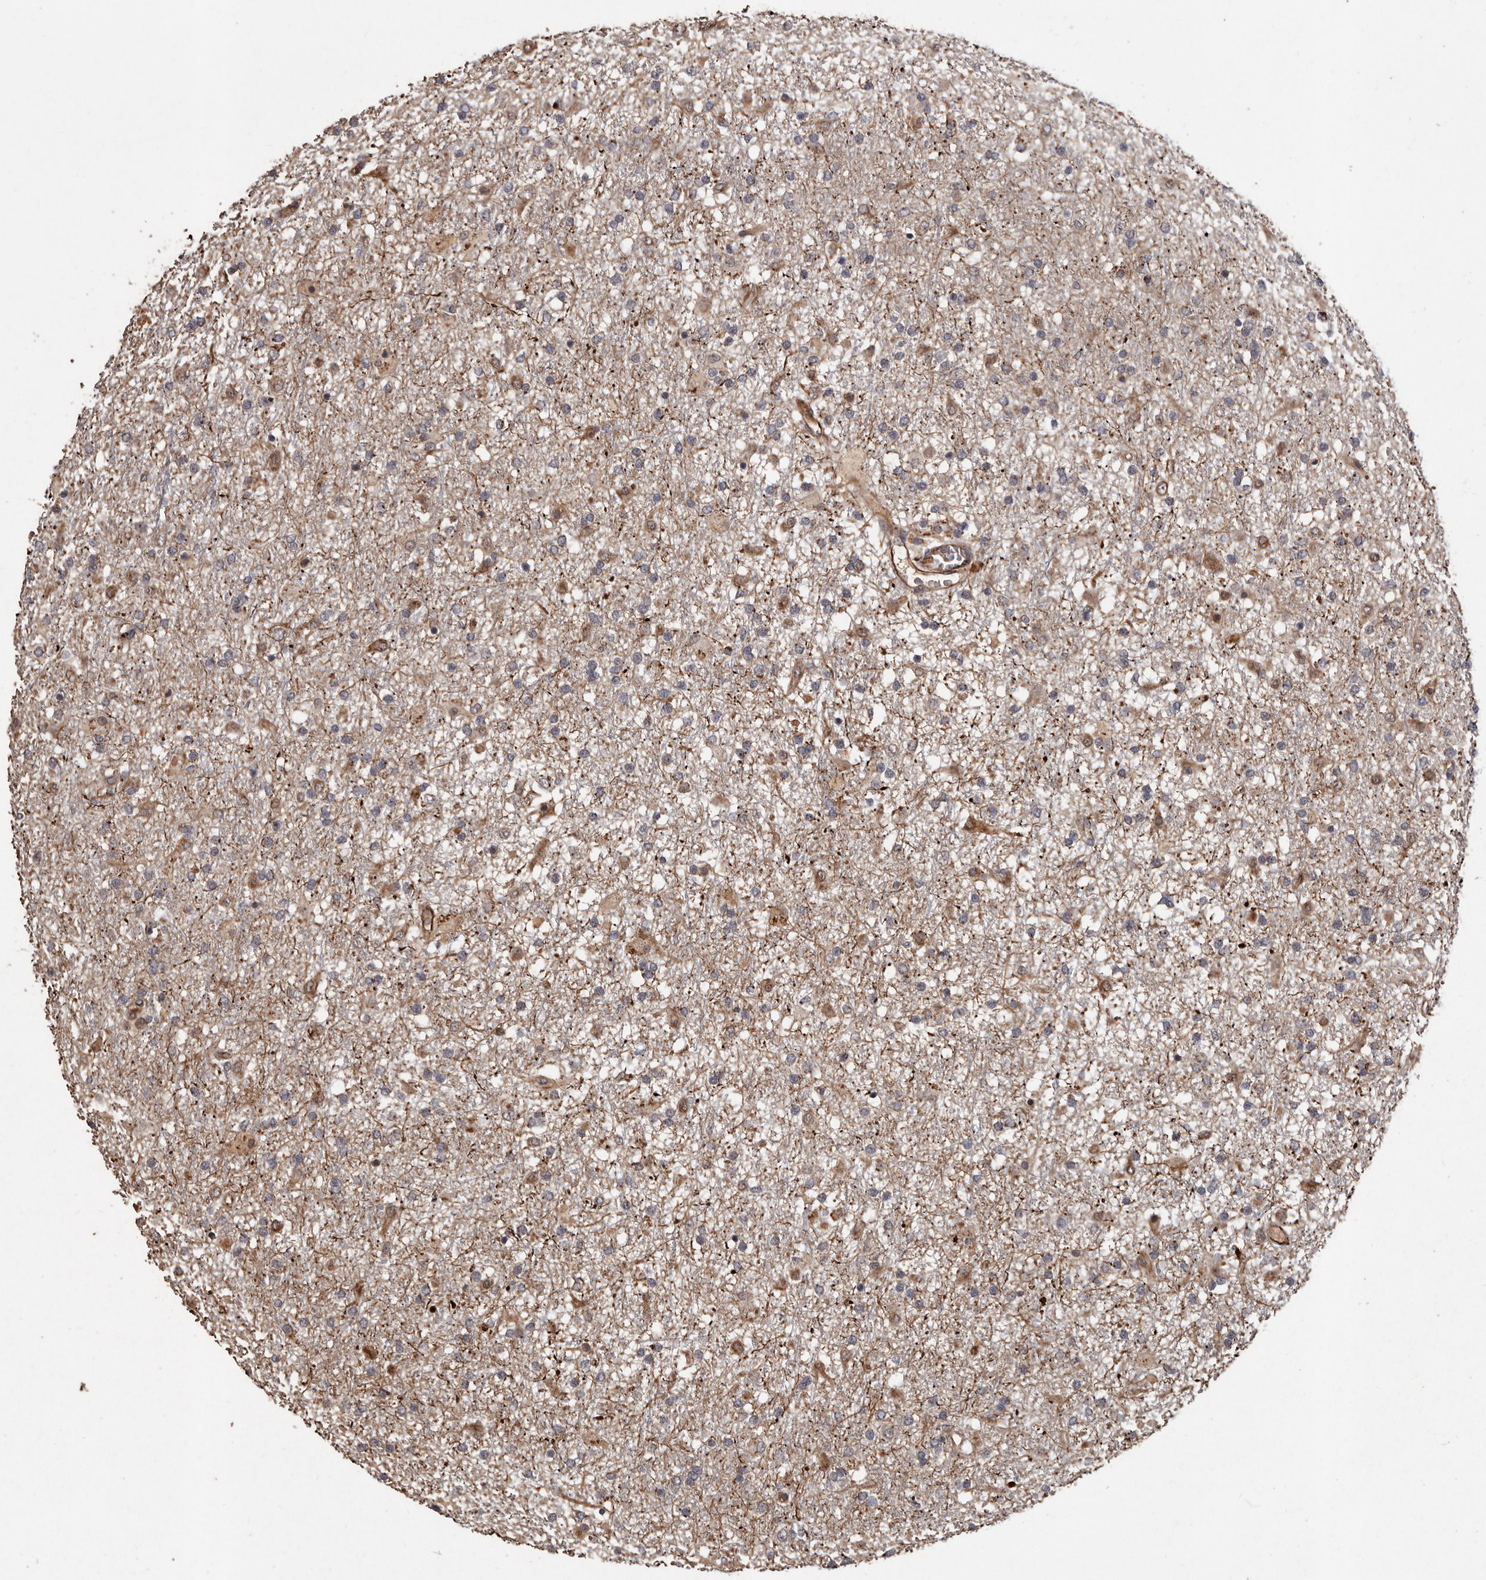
{"staining": {"intensity": "moderate", "quantity": "<25%", "location": "cytoplasmic/membranous"}, "tissue": "glioma", "cell_type": "Tumor cells", "image_type": "cancer", "snomed": [{"axis": "morphology", "description": "Glioma, malignant, Low grade"}, {"axis": "topography", "description": "Brain"}], "caption": "This micrograph reveals immunohistochemistry staining of human malignant glioma (low-grade), with low moderate cytoplasmic/membranous staining in about <25% of tumor cells.", "gene": "BRAT1", "patient": {"sex": "male", "age": 65}}